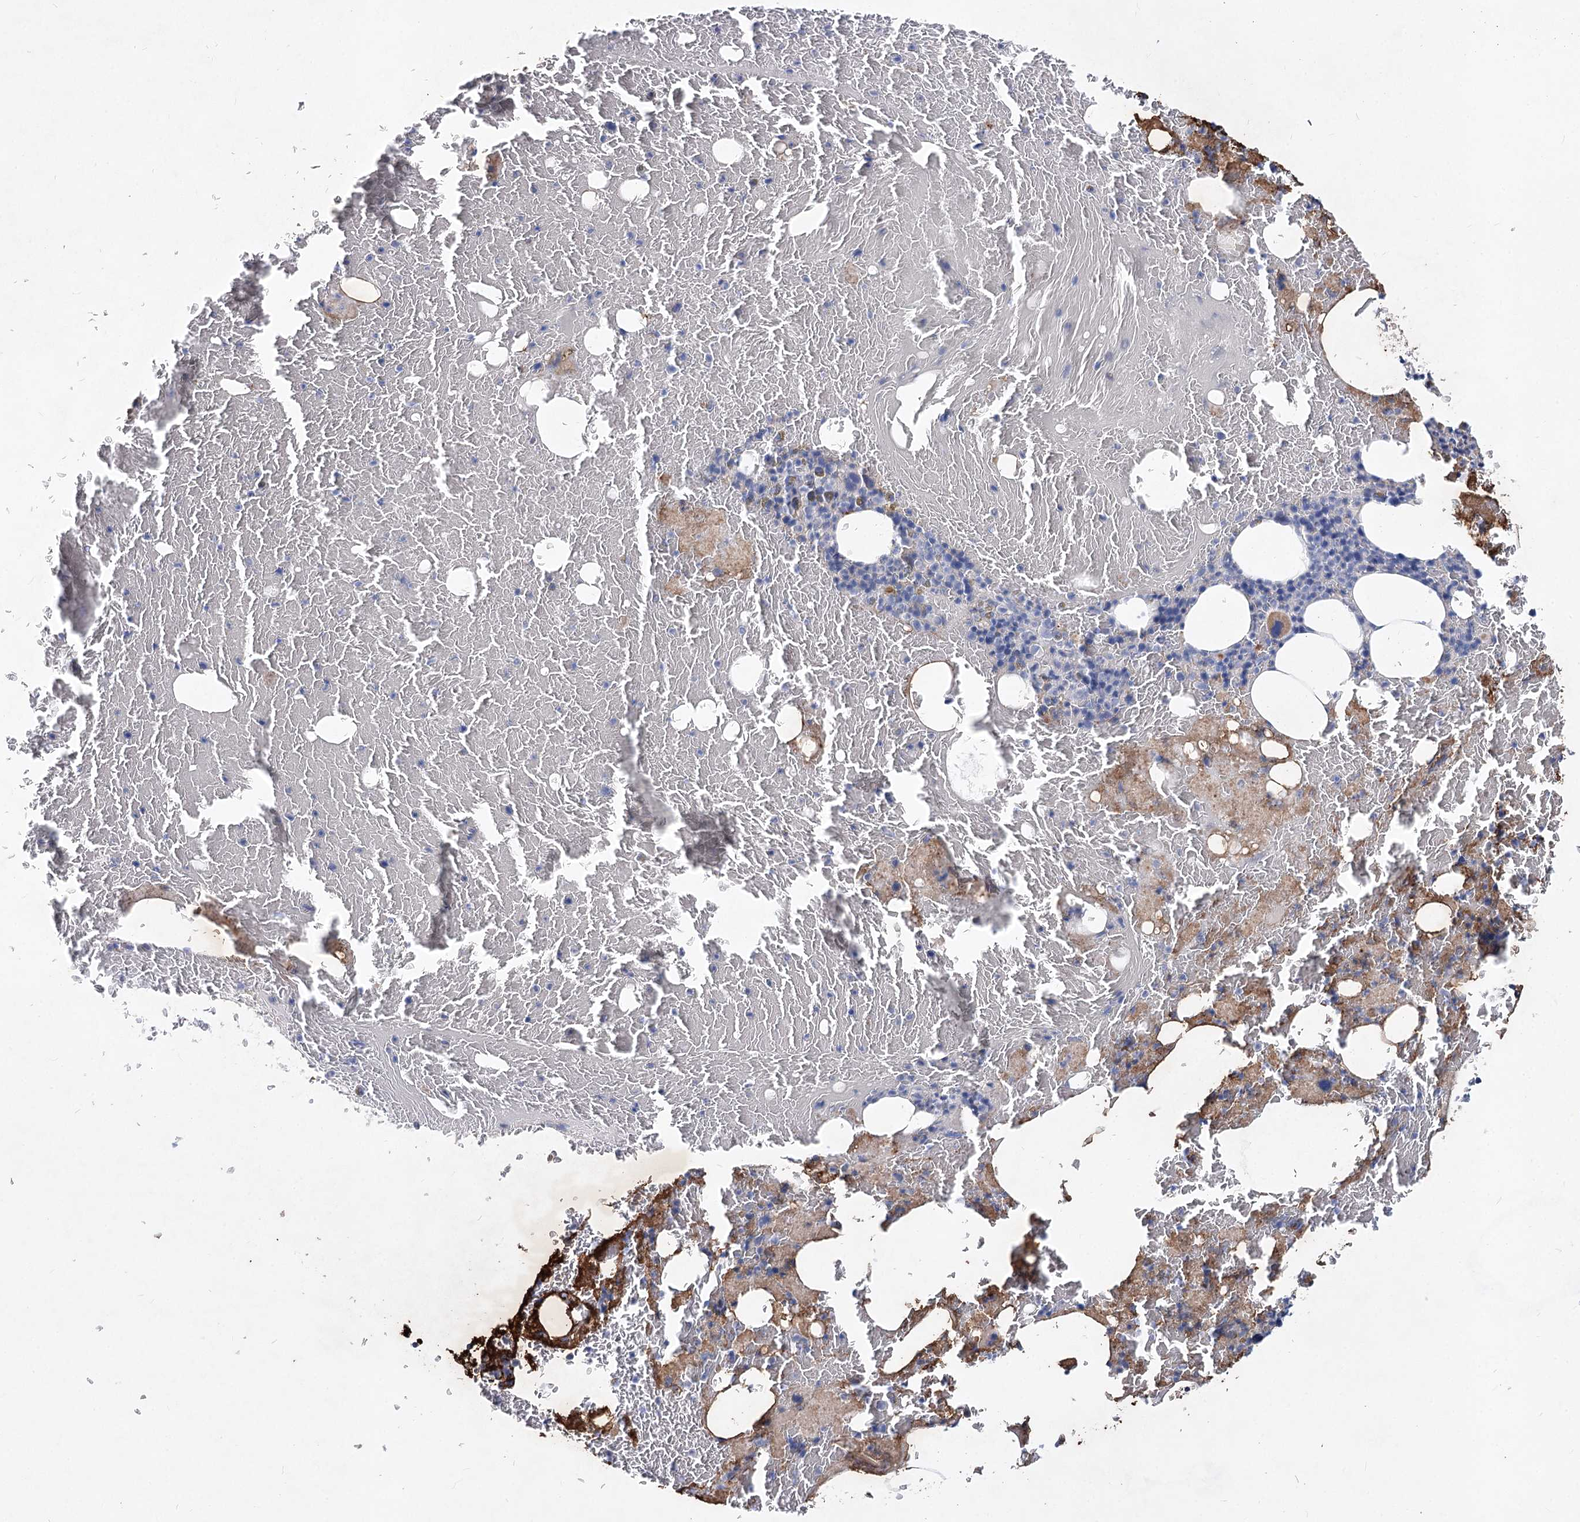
{"staining": {"intensity": "negative", "quantity": "none", "location": "none"}, "tissue": "bone marrow", "cell_type": "Hematopoietic cells", "image_type": "normal", "snomed": [{"axis": "morphology", "description": "Normal tissue, NOS"}, {"axis": "topography", "description": "Bone marrow"}], "caption": "Hematopoietic cells are negative for protein expression in unremarkable human bone marrow. (Immunohistochemistry (ihc), brightfield microscopy, high magnification).", "gene": "TASOR2", "patient": {"sex": "male", "age": 79}}